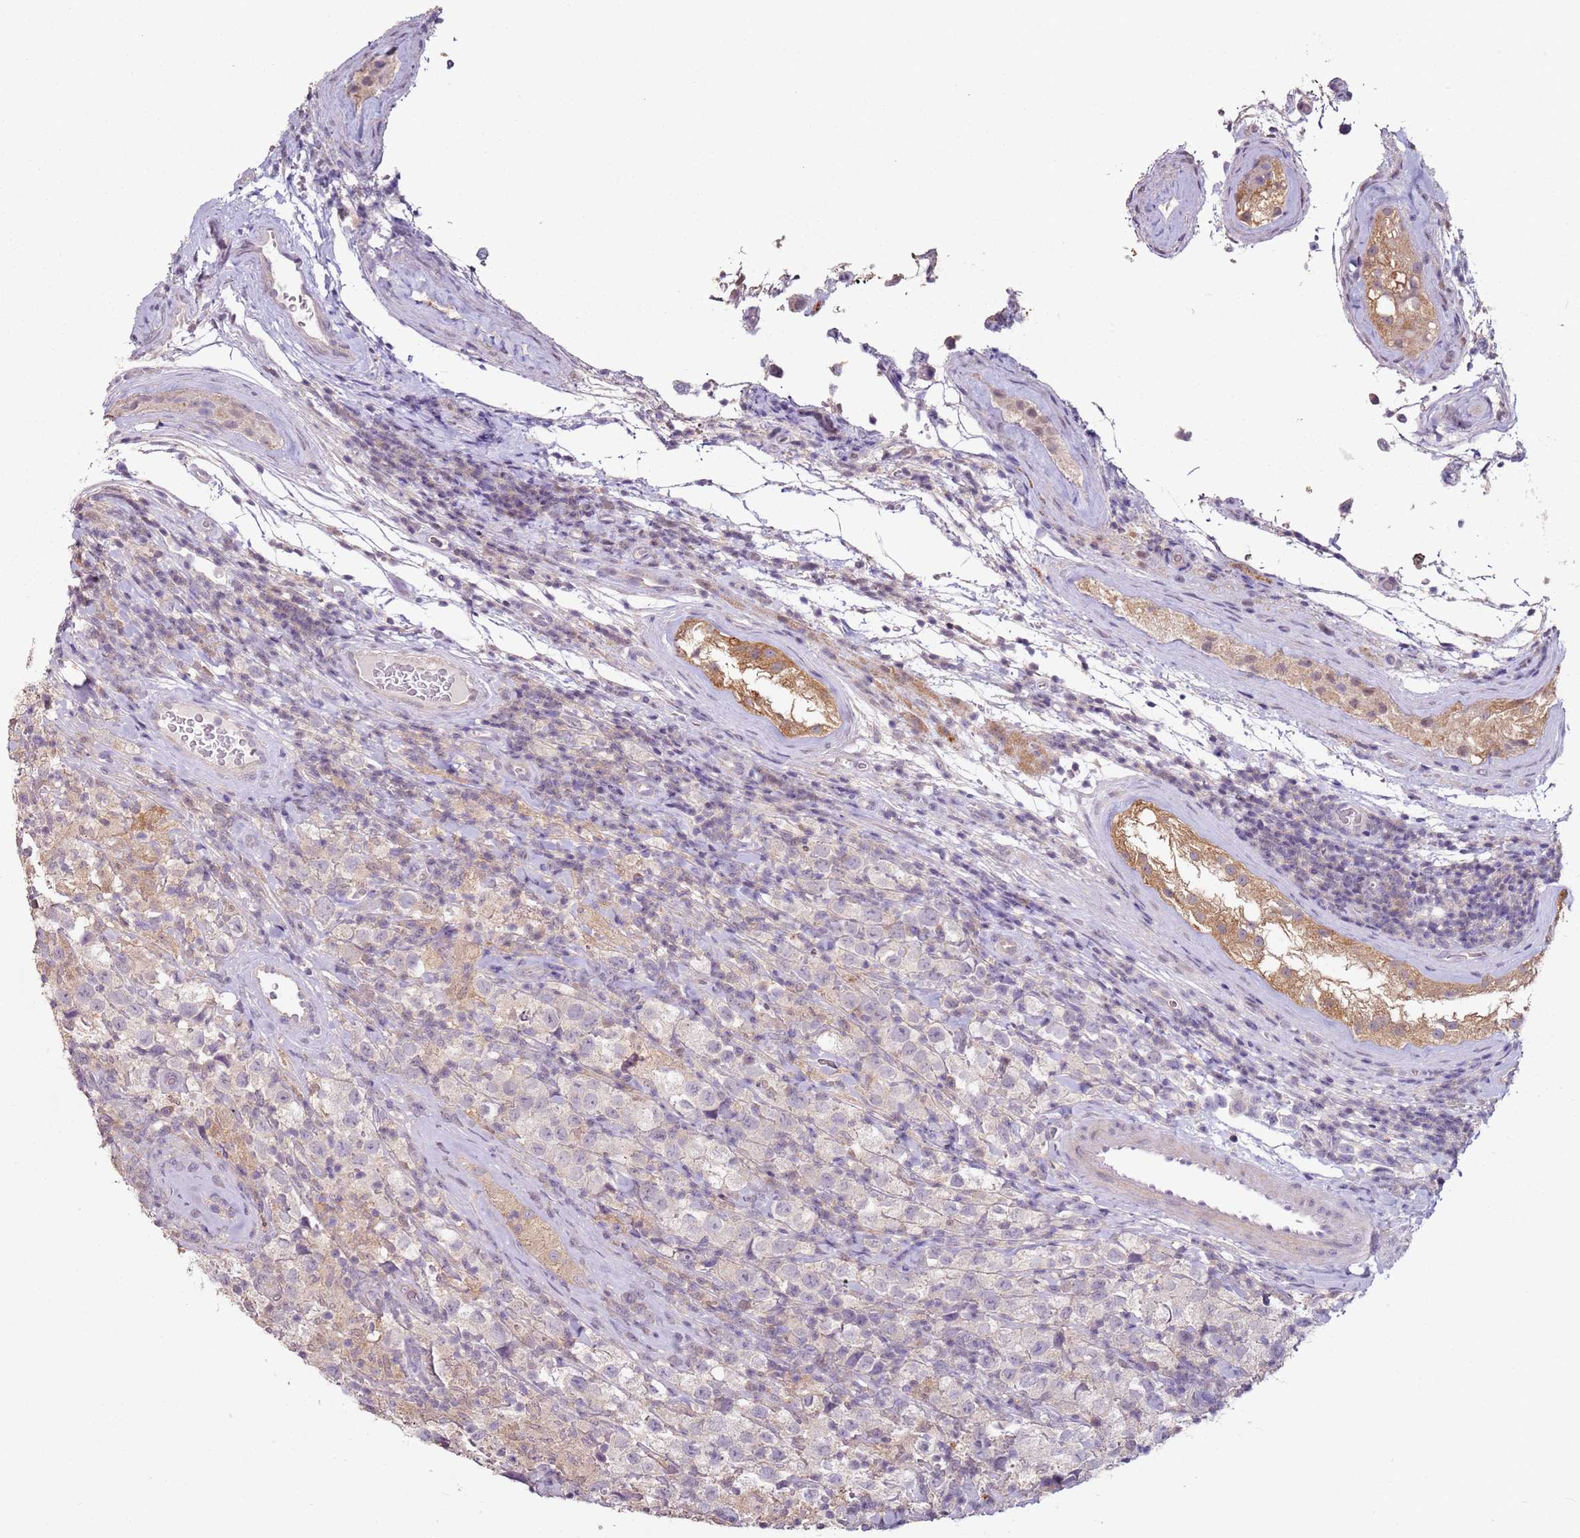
{"staining": {"intensity": "negative", "quantity": "none", "location": "none"}, "tissue": "testis cancer", "cell_type": "Tumor cells", "image_type": "cancer", "snomed": [{"axis": "morphology", "description": "Seminoma, NOS"}, {"axis": "morphology", "description": "Carcinoma, Embryonal, NOS"}, {"axis": "topography", "description": "Testis"}], "caption": "Testis cancer (seminoma) was stained to show a protein in brown. There is no significant expression in tumor cells.", "gene": "MDH1", "patient": {"sex": "male", "age": 41}}